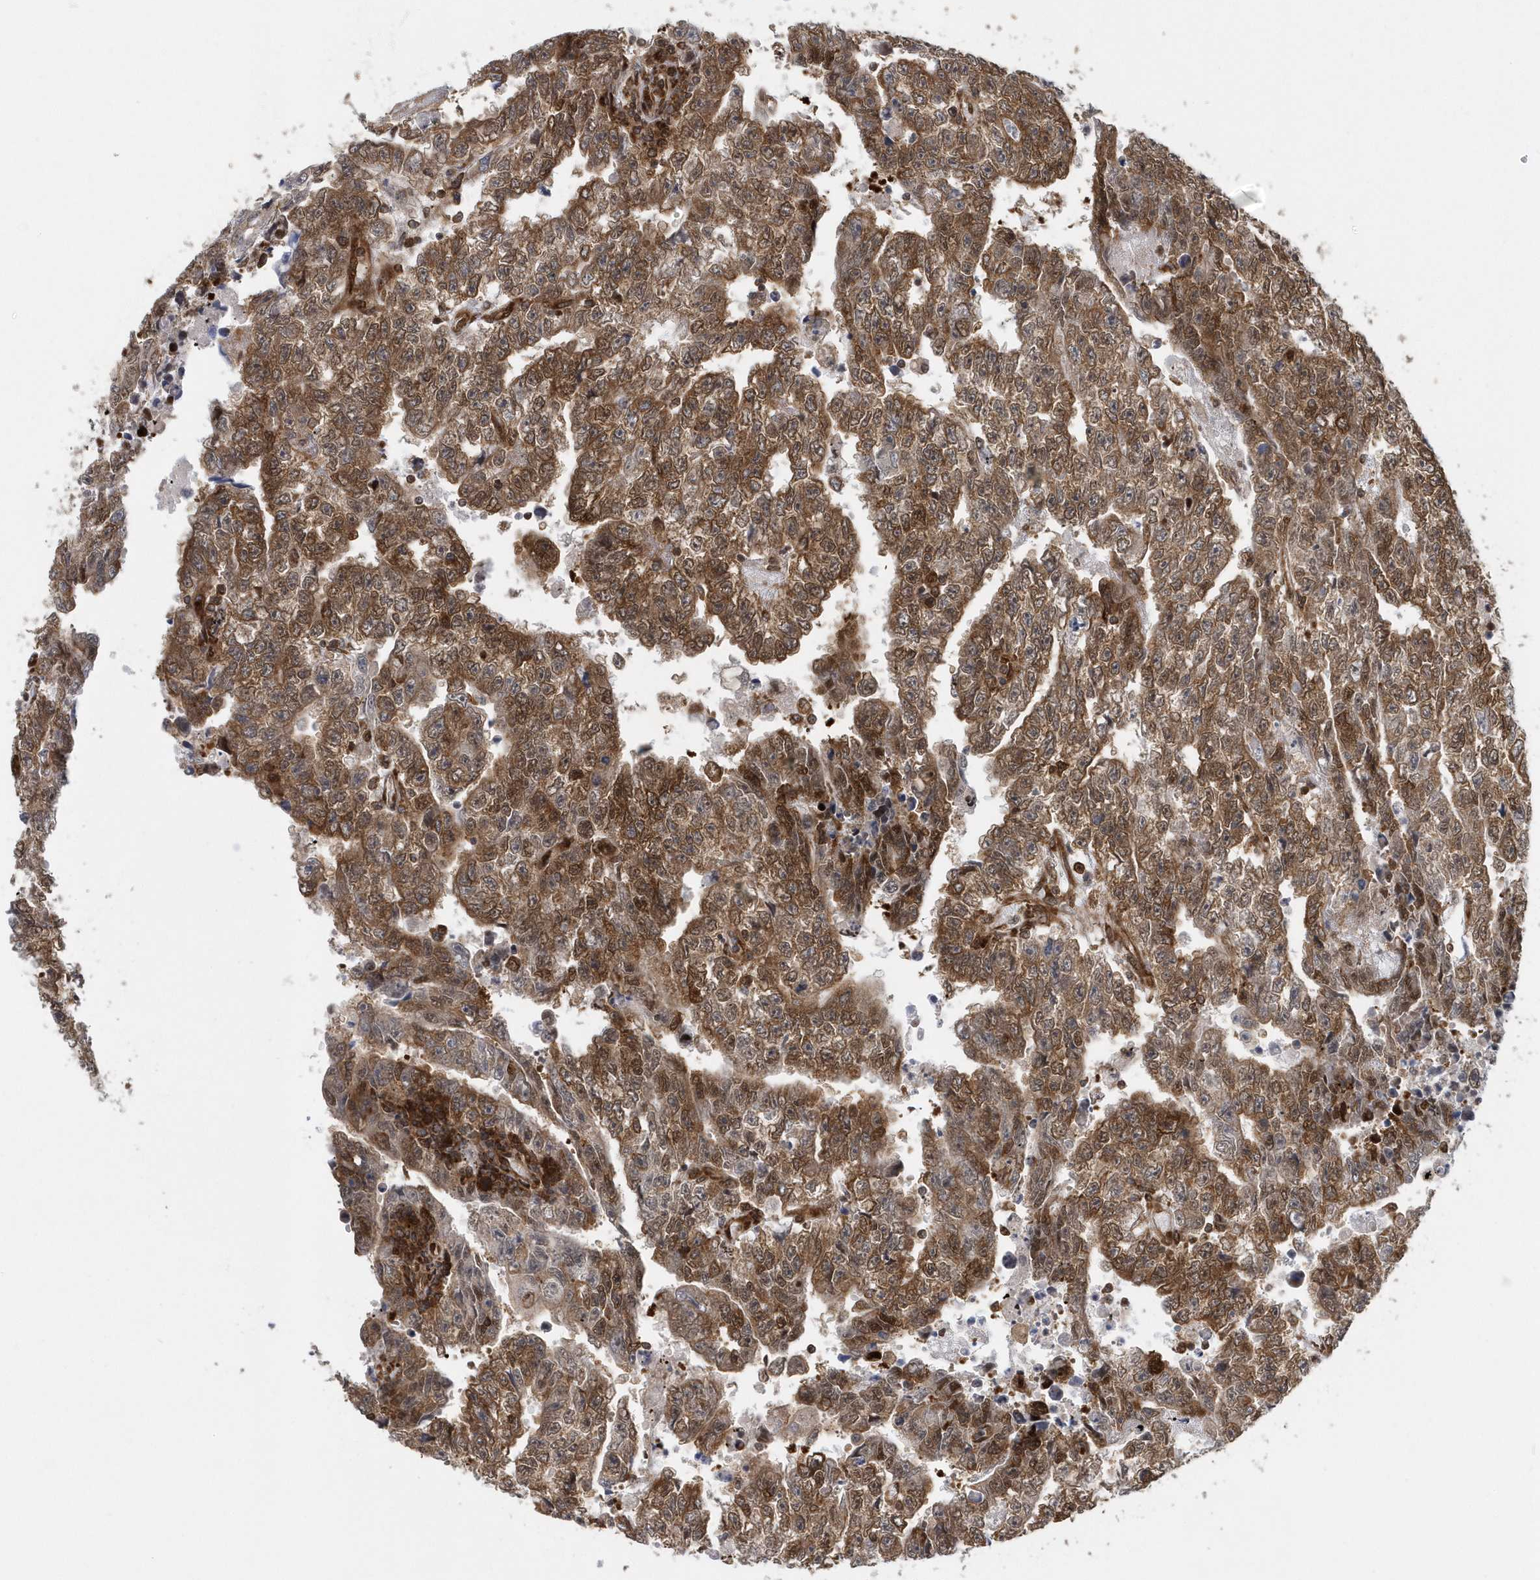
{"staining": {"intensity": "moderate", "quantity": ">75%", "location": "cytoplasmic/membranous,nuclear"}, "tissue": "testis cancer", "cell_type": "Tumor cells", "image_type": "cancer", "snomed": [{"axis": "morphology", "description": "Carcinoma, Embryonal, NOS"}, {"axis": "topography", "description": "Testis"}], "caption": "An immunohistochemistry photomicrograph of tumor tissue is shown. Protein staining in brown labels moderate cytoplasmic/membranous and nuclear positivity in testis cancer (embryonal carcinoma) within tumor cells.", "gene": "PHF1", "patient": {"sex": "male", "age": 25}}